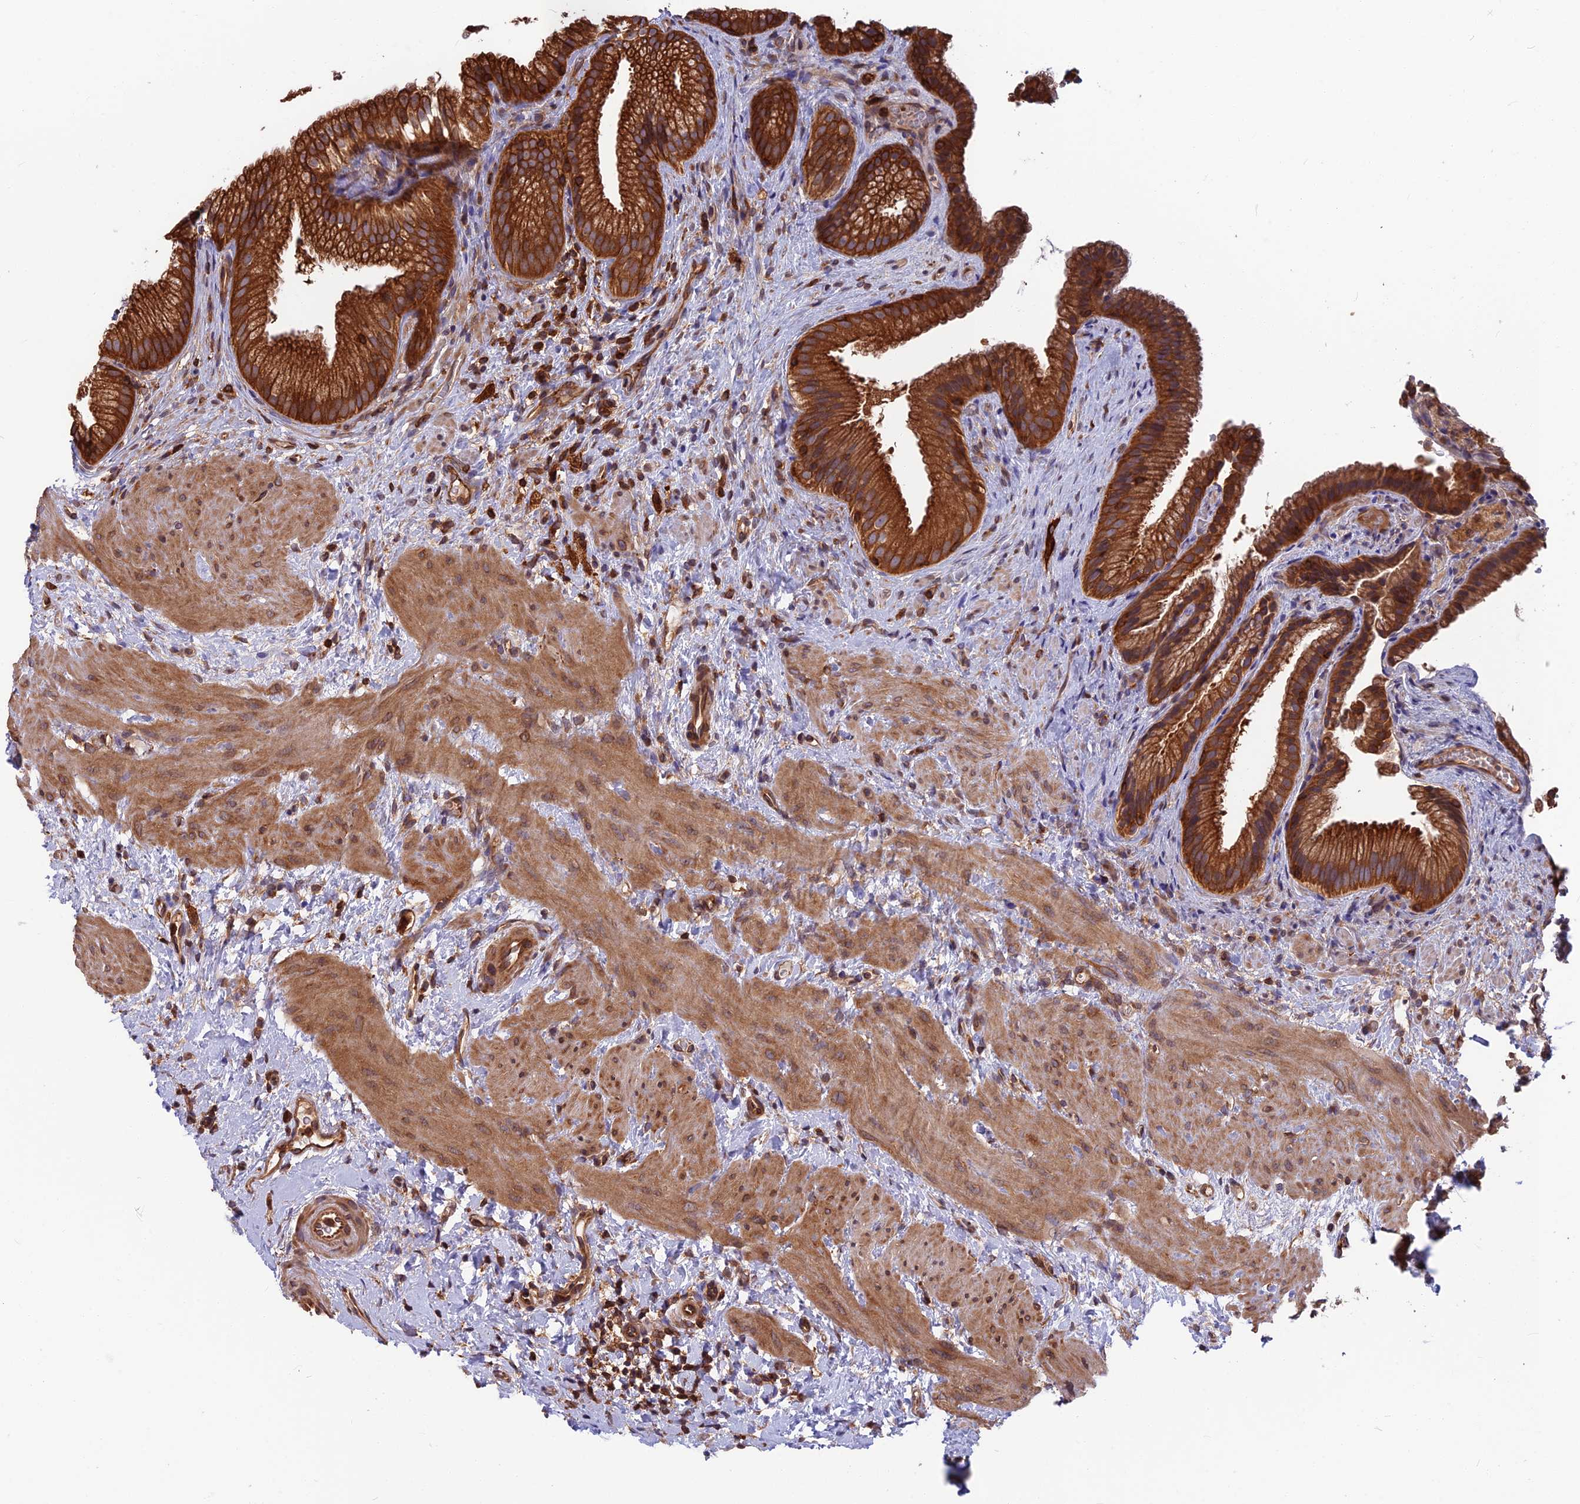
{"staining": {"intensity": "strong", "quantity": ">75%", "location": "cytoplasmic/membranous"}, "tissue": "gallbladder", "cell_type": "Glandular cells", "image_type": "normal", "snomed": [{"axis": "morphology", "description": "Normal tissue, NOS"}, {"axis": "topography", "description": "Gallbladder"}], "caption": "Gallbladder stained with DAB immunohistochemistry exhibits high levels of strong cytoplasmic/membranous staining in approximately >75% of glandular cells. (DAB (3,3'-diaminobenzidine) IHC, brown staining for protein, blue staining for nuclei).", "gene": "WDR1", "patient": {"sex": "female", "age": 64}}